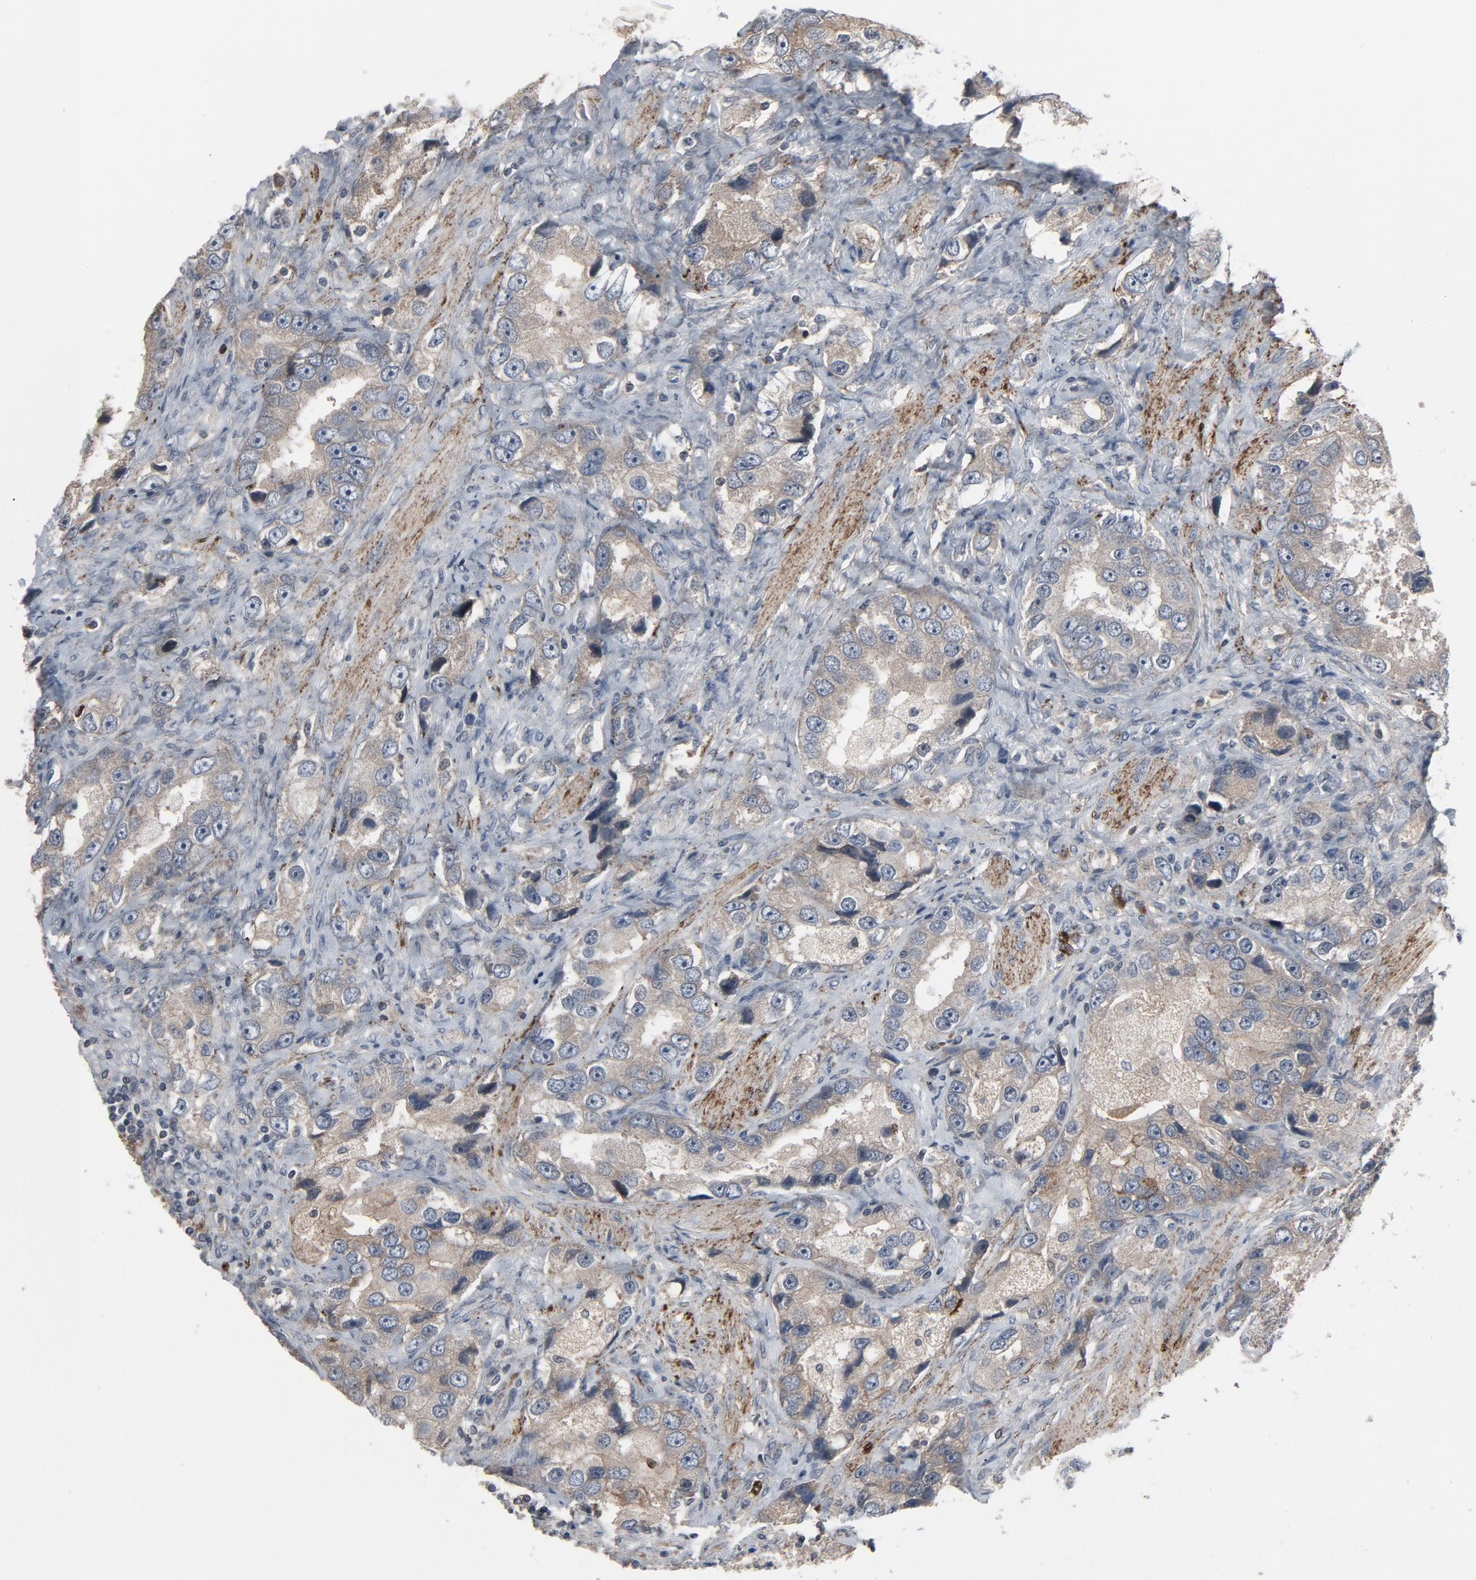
{"staining": {"intensity": "negative", "quantity": "none", "location": "none"}, "tissue": "prostate cancer", "cell_type": "Tumor cells", "image_type": "cancer", "snomed": [{"axis": "morphology", "description": "Adenocarcinoma, High grade"}, {"axis": "topography", "description": "Prostate"}], "caption": "Immunohistochemical staining of human prostate cancer (high-grade adenocarcinoma) demonstrates no significant positivity in tumor cells. (DAB immunohistochemistry (IHC) with hematoxylin counter stain).", "gene": "PDZD4", "patient": {"sex": "male", "age": 63}}